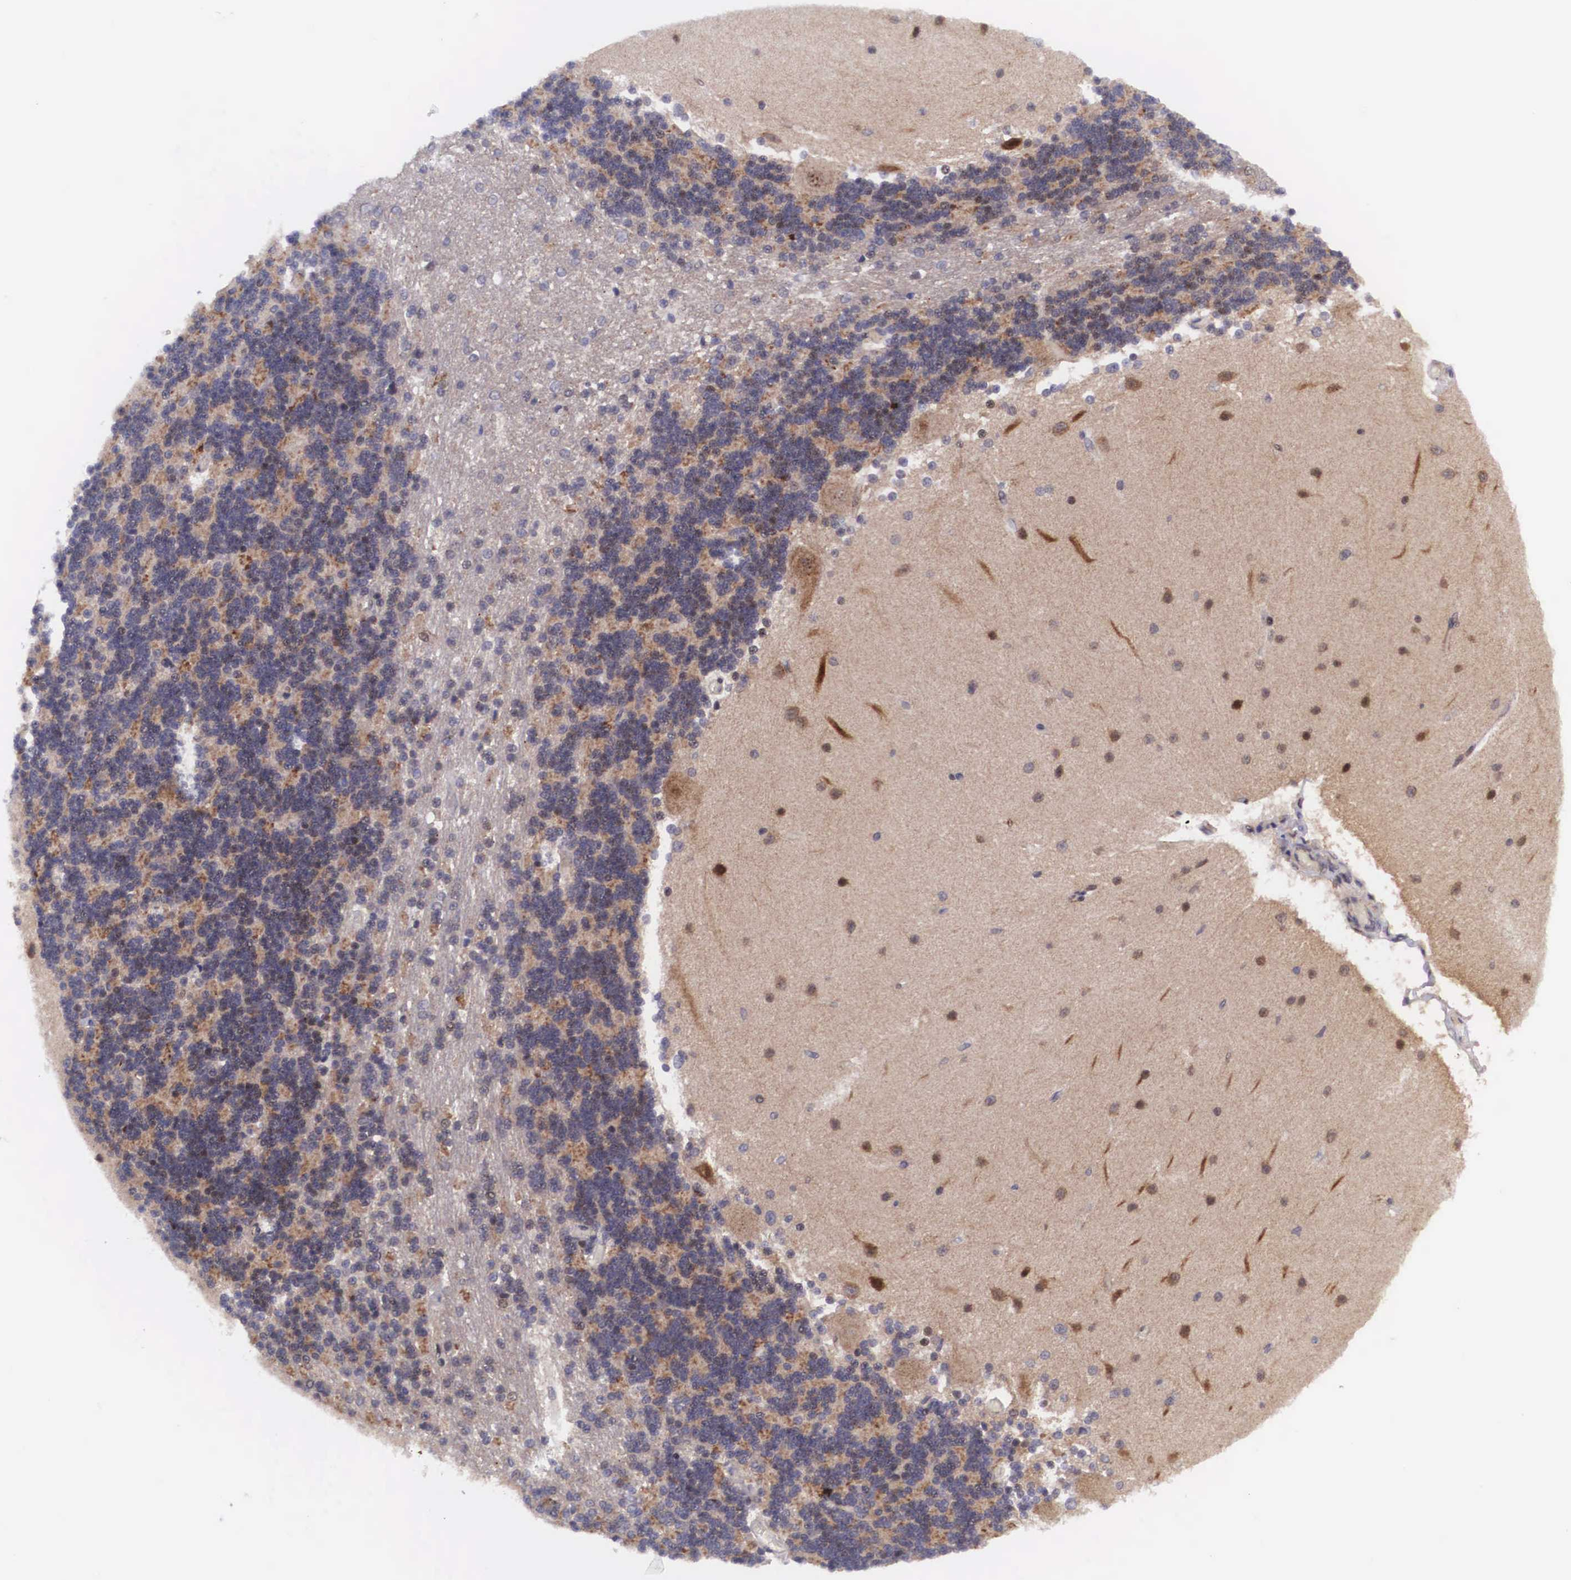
{"staining": {"intensity": "moderate", "quantity": "25%-75%", "location": "cytoplasmic/membranous"}, "tissue": "cerebellum", "cell_type": "Cells in granular layer", "image_type": "normal", "snomed": [{"axis": "morphology", "description": "Normal tissue, NOS"}, {"axis": "topography", "description": "Cerebellum"}], "caption": "Brown immunohistochemical staining in benign human cerebellum shows moderate cytoplasmic/membranous staining in about 25%-75% of cells in granular layer.", "gene": "EMID1", "patient": {"sex": "female", "age": 54}}